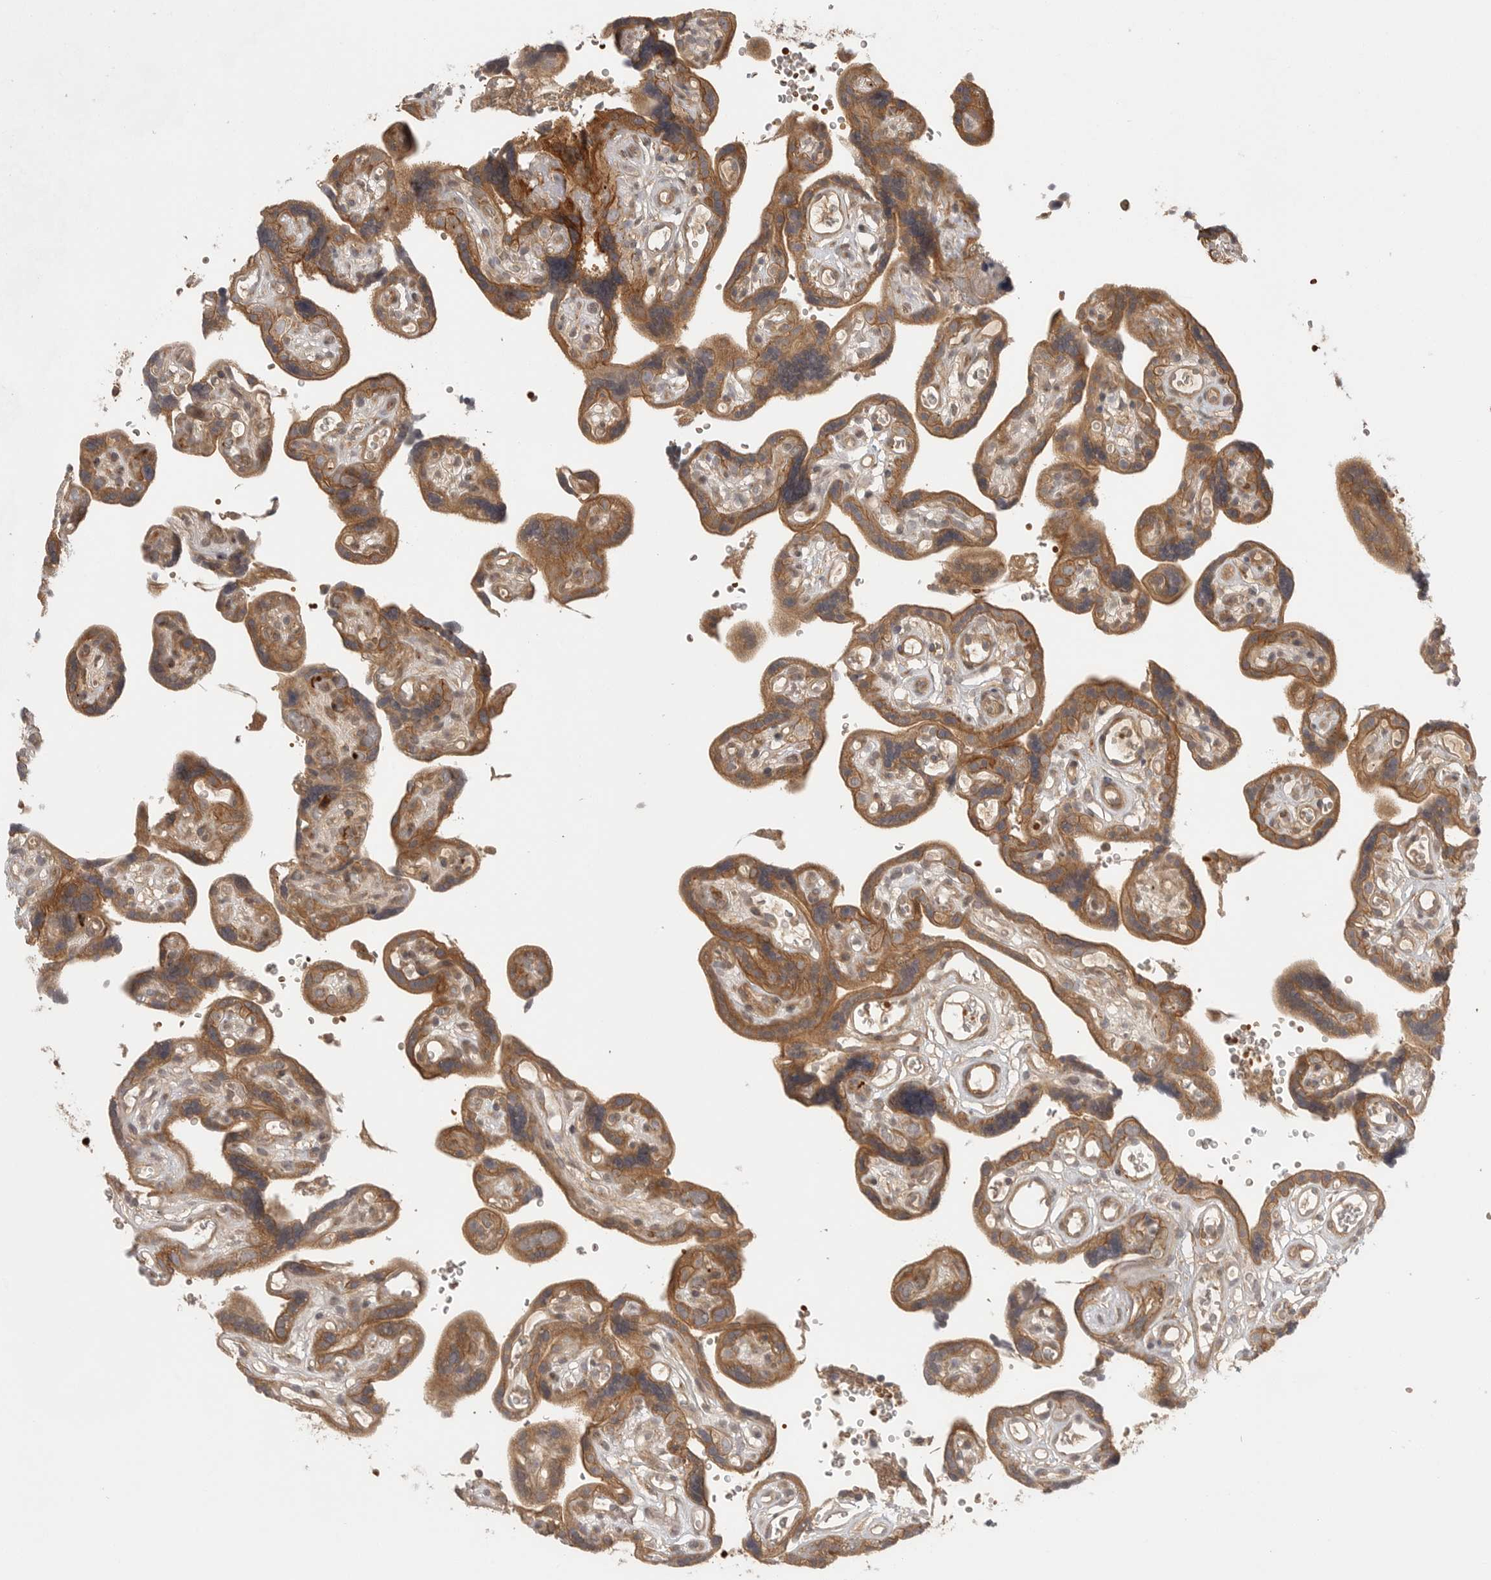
{"staining": {"intensity": "moderate", "quantity": ">75%", "location": "cytoplasmic/membranous"}, "tissue": "placenta", "cell_type": "Decidual cells", "image_type": "normal", "snomed": [{"axis": "morphology", "description": "Normal tissue, NOS"}, {"axis": "topography", "description": "Placenta"}], "caption": "This histopathology image displays immunohistochemistry staining of normal human placenta, with medium moderate cytoplasmic/membranous positivity in approximately >75% of decidual cells.", "gene": "CCPG1", "patient": {"sex": "female", "age": 30}}